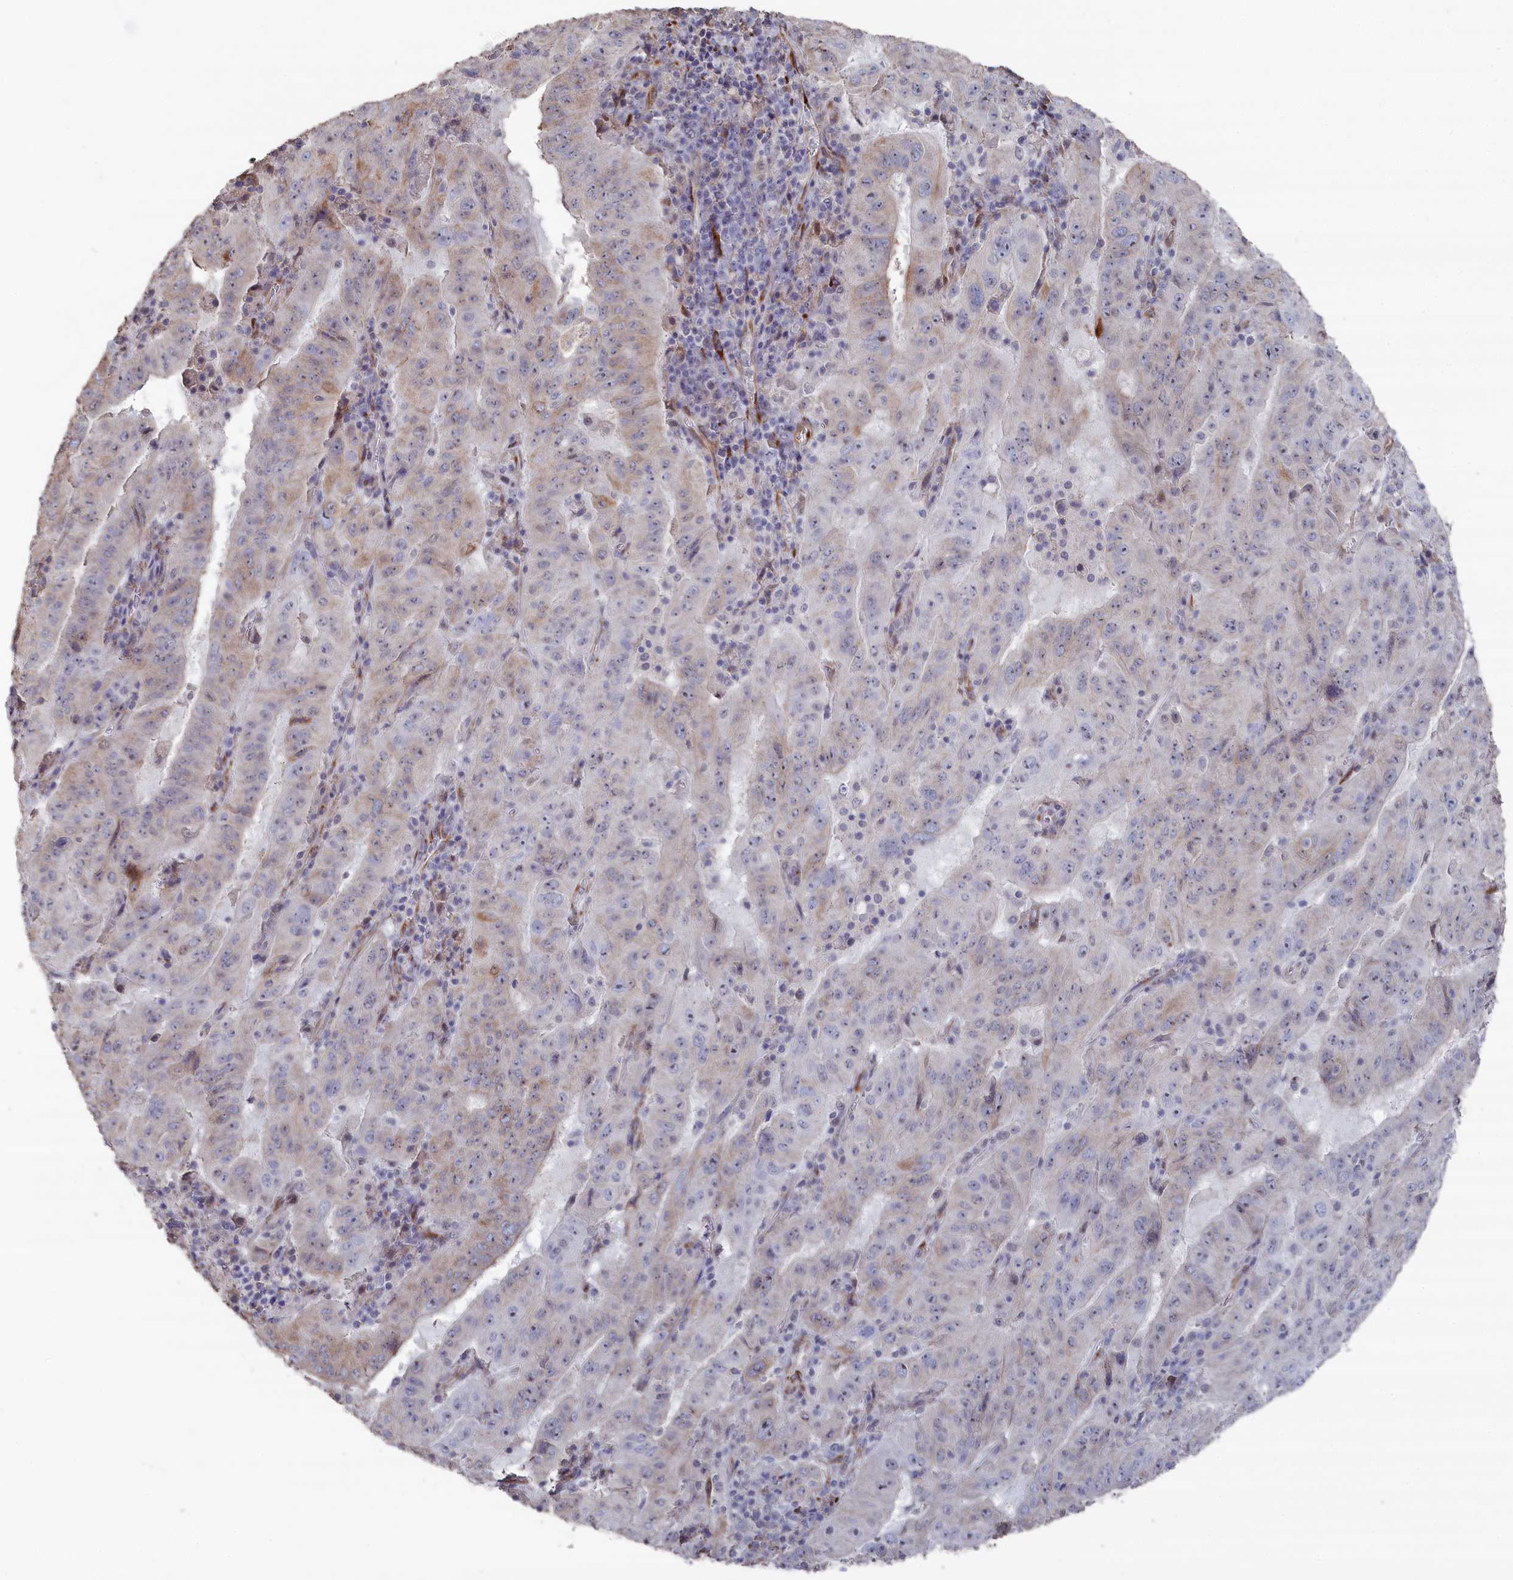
{"staining": {"intensity": "weak", "quantity": "<25%", "location": "cytoplasmic/membranous"}, "tissue": "pancreatic cancer", "cell_type": "Tumor cells", "image_type": "cancer", "snomed": [{"axis": "morphology", "description": "Adenocarcinoma, NOS"}, {"axis": "topography", "description": "Pancreas"}], "caption": "Immunohistochemistry (IHC) histopathology image of human pancreatic cancer stained for a protein (brown), which reveals no expression in tumor cells.", "gene": "SEMG2", "patient": {"sex": "male", "age": 63}}